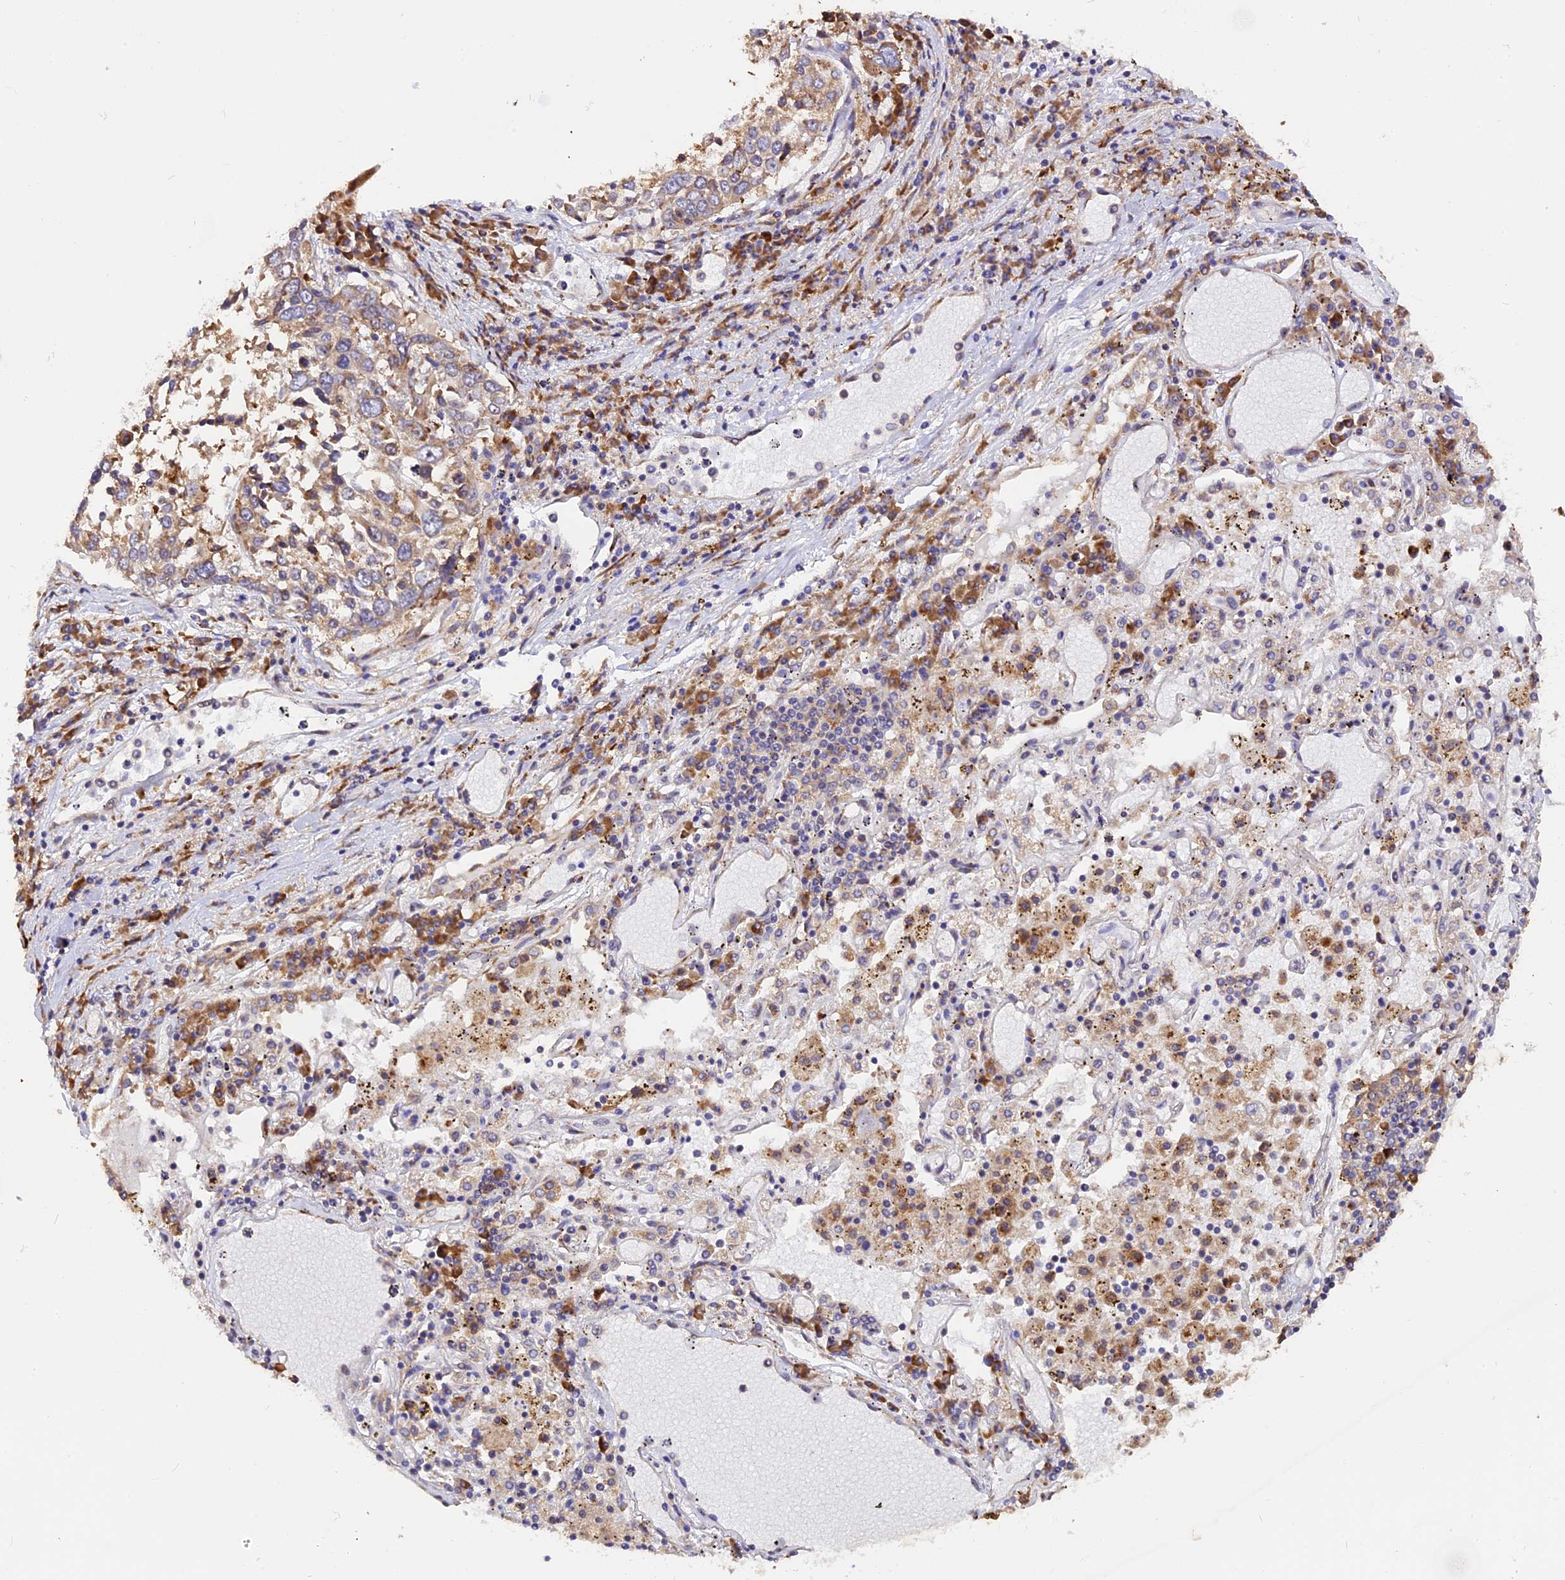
{"staining": {"intensity": "moderate", "quantity": "25%-75%", "location": "cytoplasmic/membranous"}, "tissue": "lung cancer", "cell_type": "Tumor cells", "image_type": "cancer", "snomed": [{"axis": "morphology", "description": "Squamous cell carcinoma, NOS"}, {"axis": "topography", "description": "Lung"}], "caption": "This micrograph exhibits squamous cell carcinoma (lung) stained with immunohistochemistry to label a protein in brown. The cytoplasmic/membranous of tumor cells show moderate positivity for the protein. Nuclei are counter-stained blue.", "gene": "GNPTAB", "patient": {"sex": "male", "age": 65}}